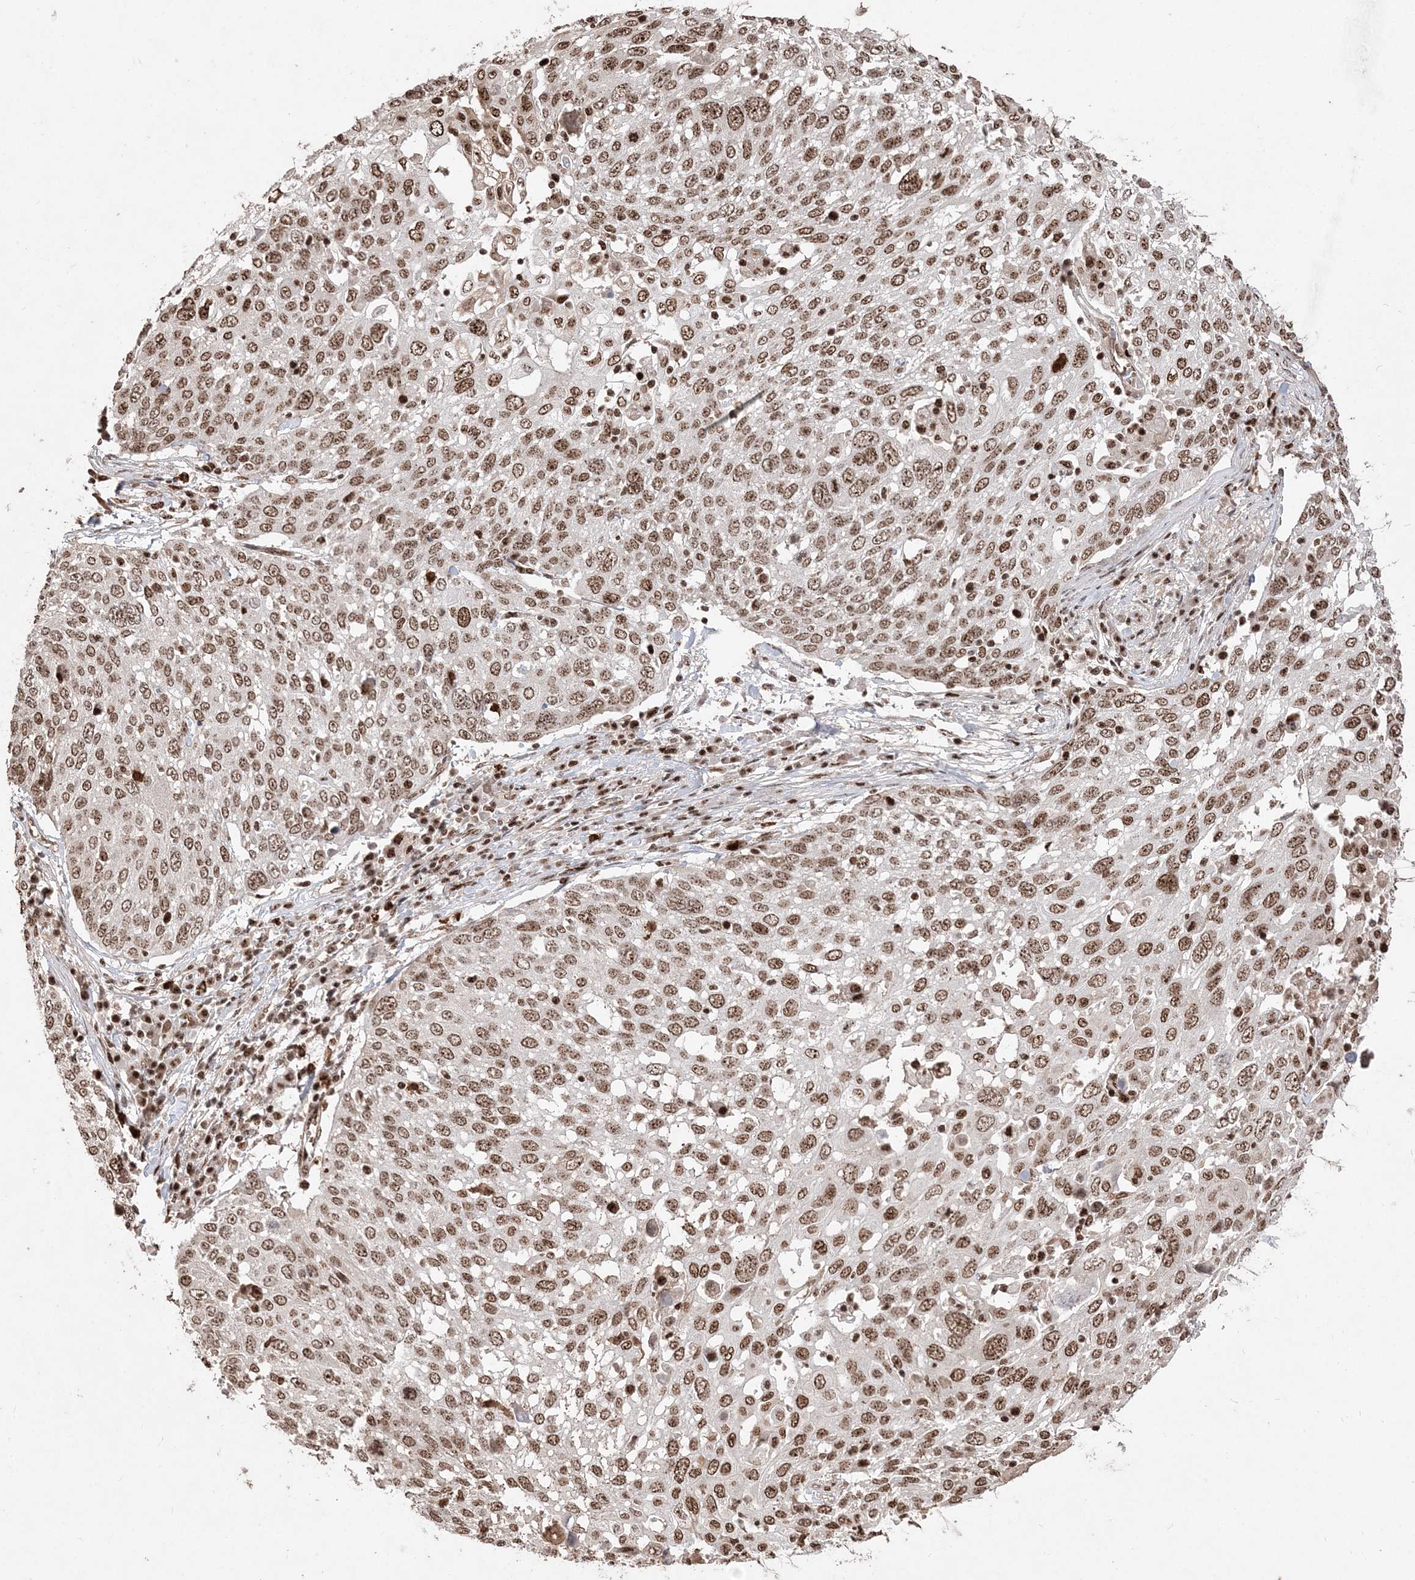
{"staining": {"intensity": "moderate", "quantity": ">75%", "location": "nuclear"}, "tissue": "lung cancer", "cell_type": "Tumor cells", "image_type": "cancer", "snomed": [{"axis": "morphology", "description": "Squamous cell carcinoma, NOS"}, {"axis": "topography", "description": "Lung"}], "caption": "This micrograph exhibits immunohistochemistry staining of human lung squamous cell carcinoma, with medium moderate nuclear staining in about >75% of tumor cells.", "gene": "RBM17", "patient": {"sex": "male", "age": 65}}